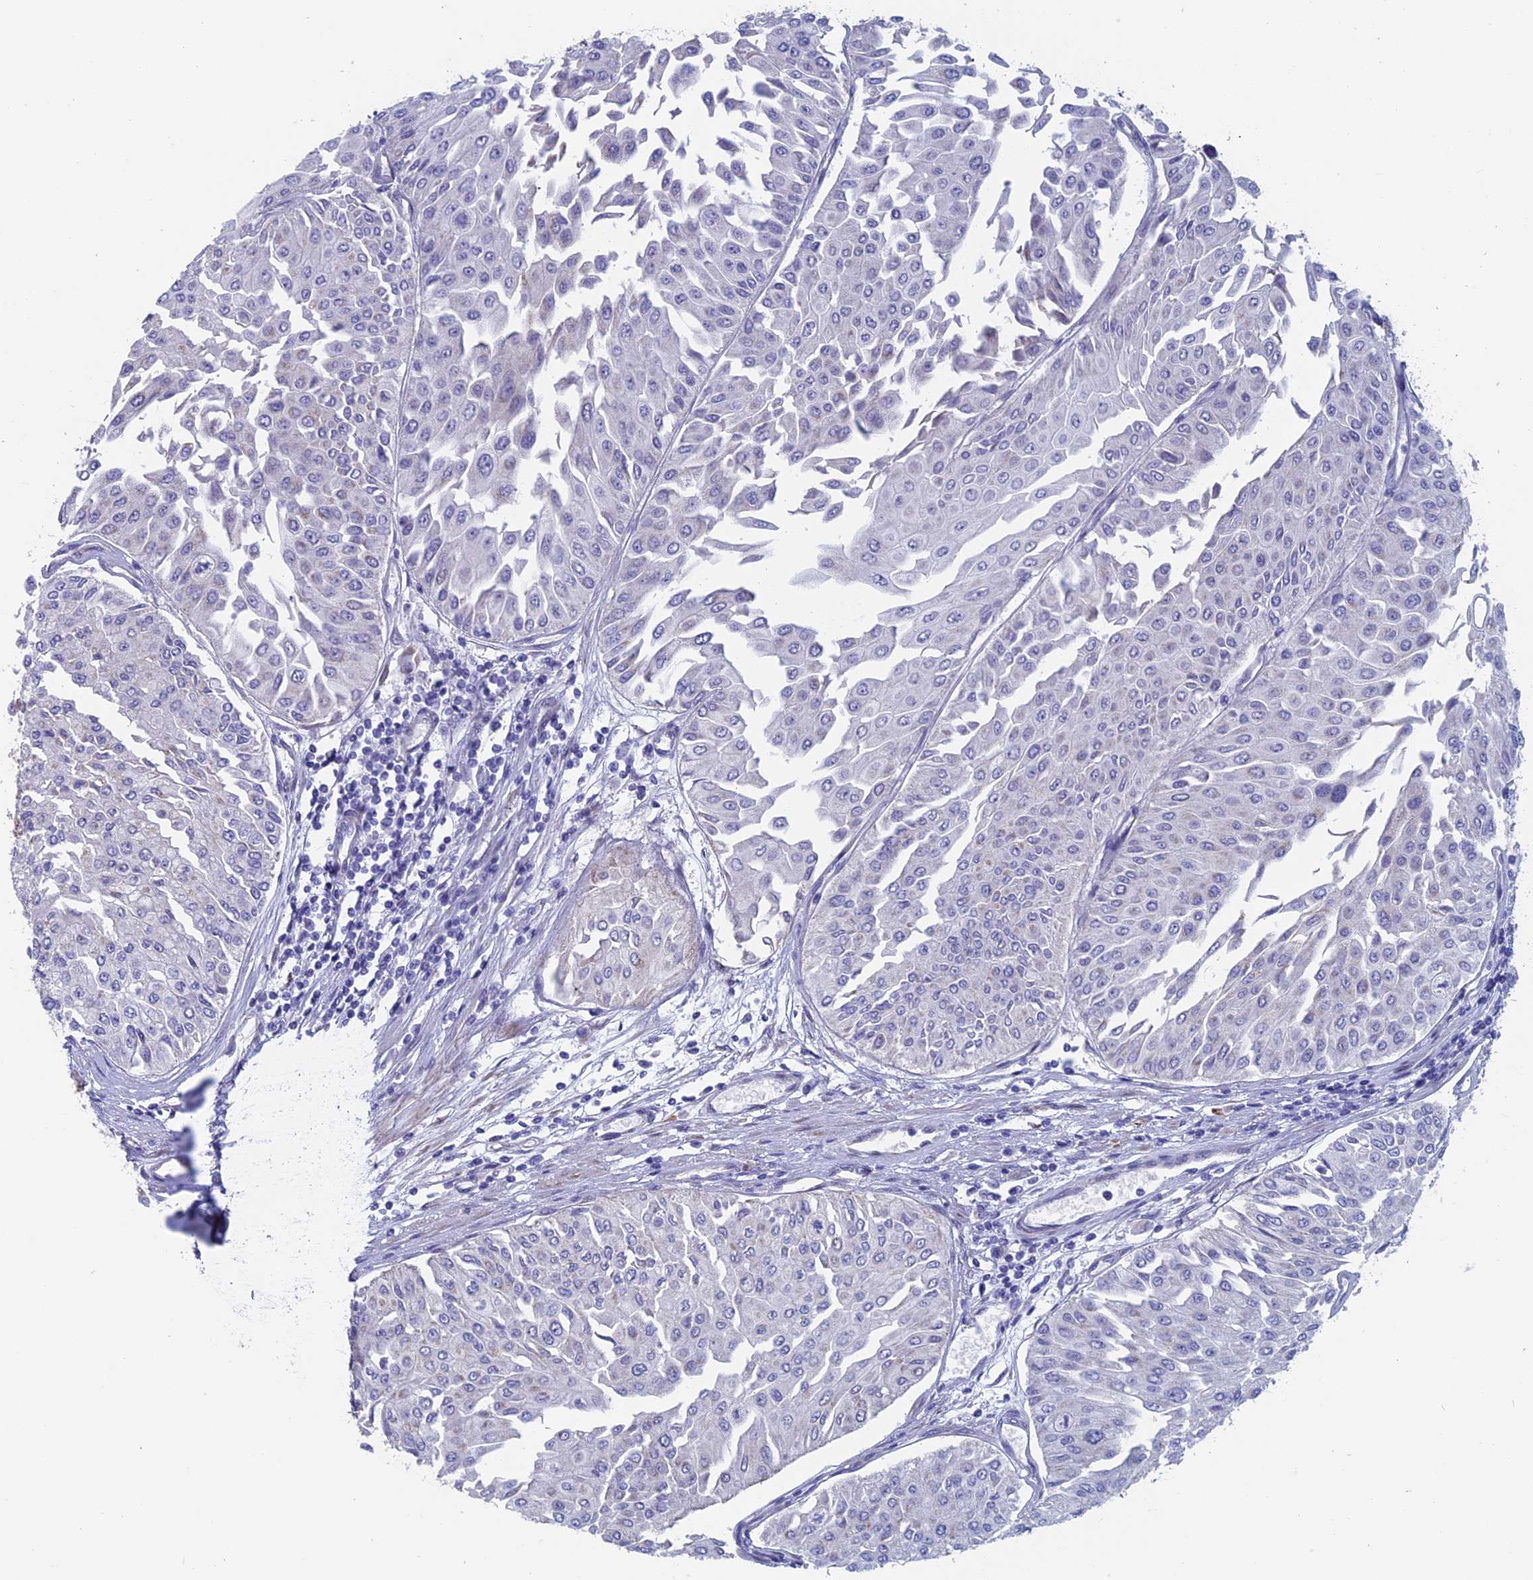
{"staining": {"intensity": "weak", "quantity": "25%-75%", "location": "cytoplasmic/membranous"}, "tissue": "urothelial cancer", "cell_type": "Tumor cells", "image_type": "cancer", "snomed": [{"axis": "morphology", "description": "Urothelial carcinoma, Low grade"}, {"axis": "topography", "description": "Urinary bladder"}], "caption": "Immunohistochemistry (IHC) of human low-grade urothelial carcinoma shows low levels of weak cytoplasmic/membranous positivity in approximately 25%-75% of tumor cells.", "gene": "NIBAN3", "patient": {"sex": "male", "age": 67}}